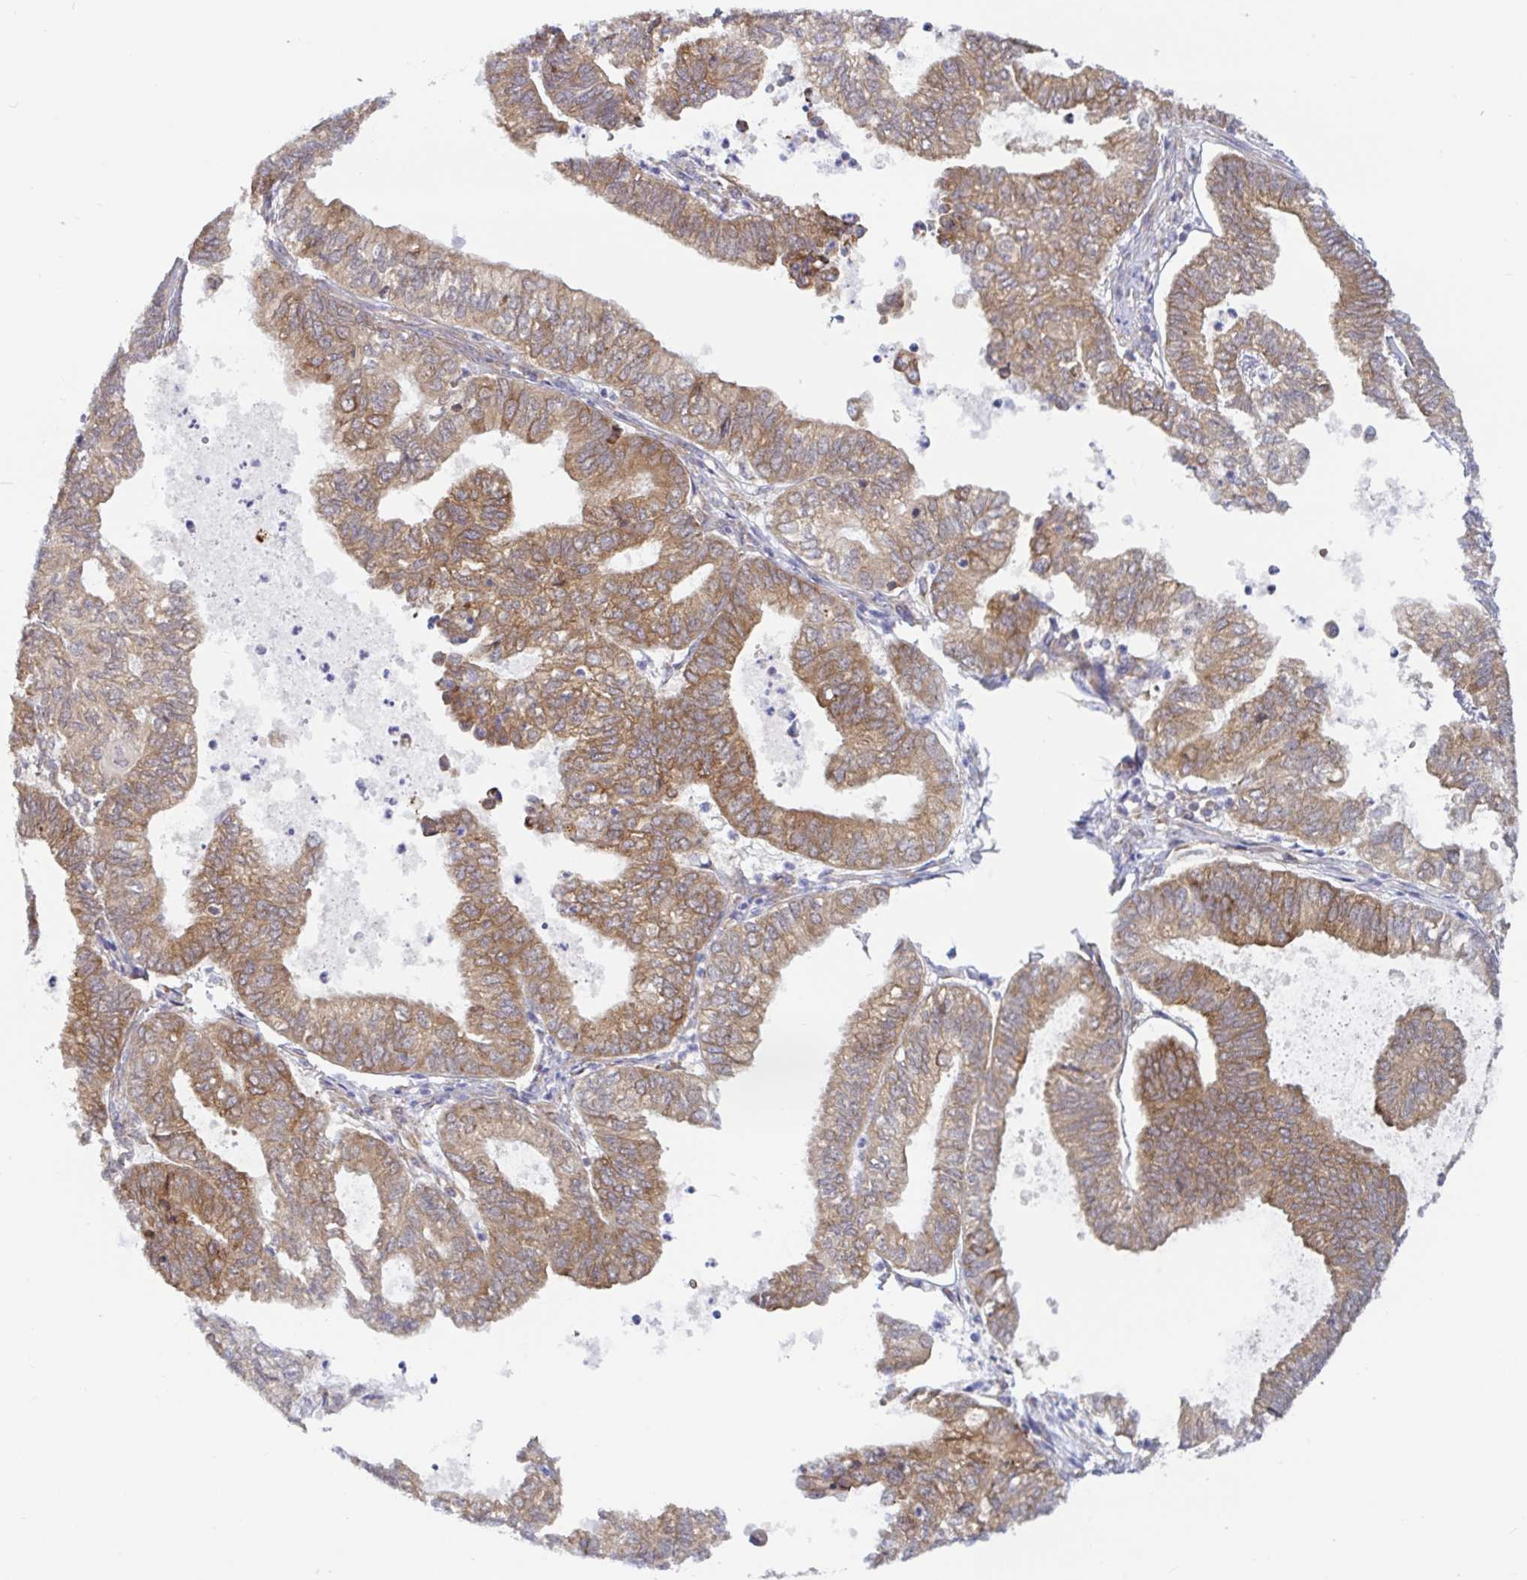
{"staining": {"intensity": "moderate", "quantity": ">75%", "location": "cytoplasmic/membranous"}, "tissue": "ovarian cancer", "cell_type": "Tumor cells", "image_type": "cancer", "snomed": [{"axis": "morphology", "description": "Carcinoma, endometroid"}, {"axis": "topography", "description": "Ovary"}], "caption": "Endometroid carcinoma (ovarian) tissue demonstrates moderate cytoplasmic/membranous positivity in approximately >75% of tumor cells", "gene": "LARP1", "patient": {"sex": "female", "age": 64}}